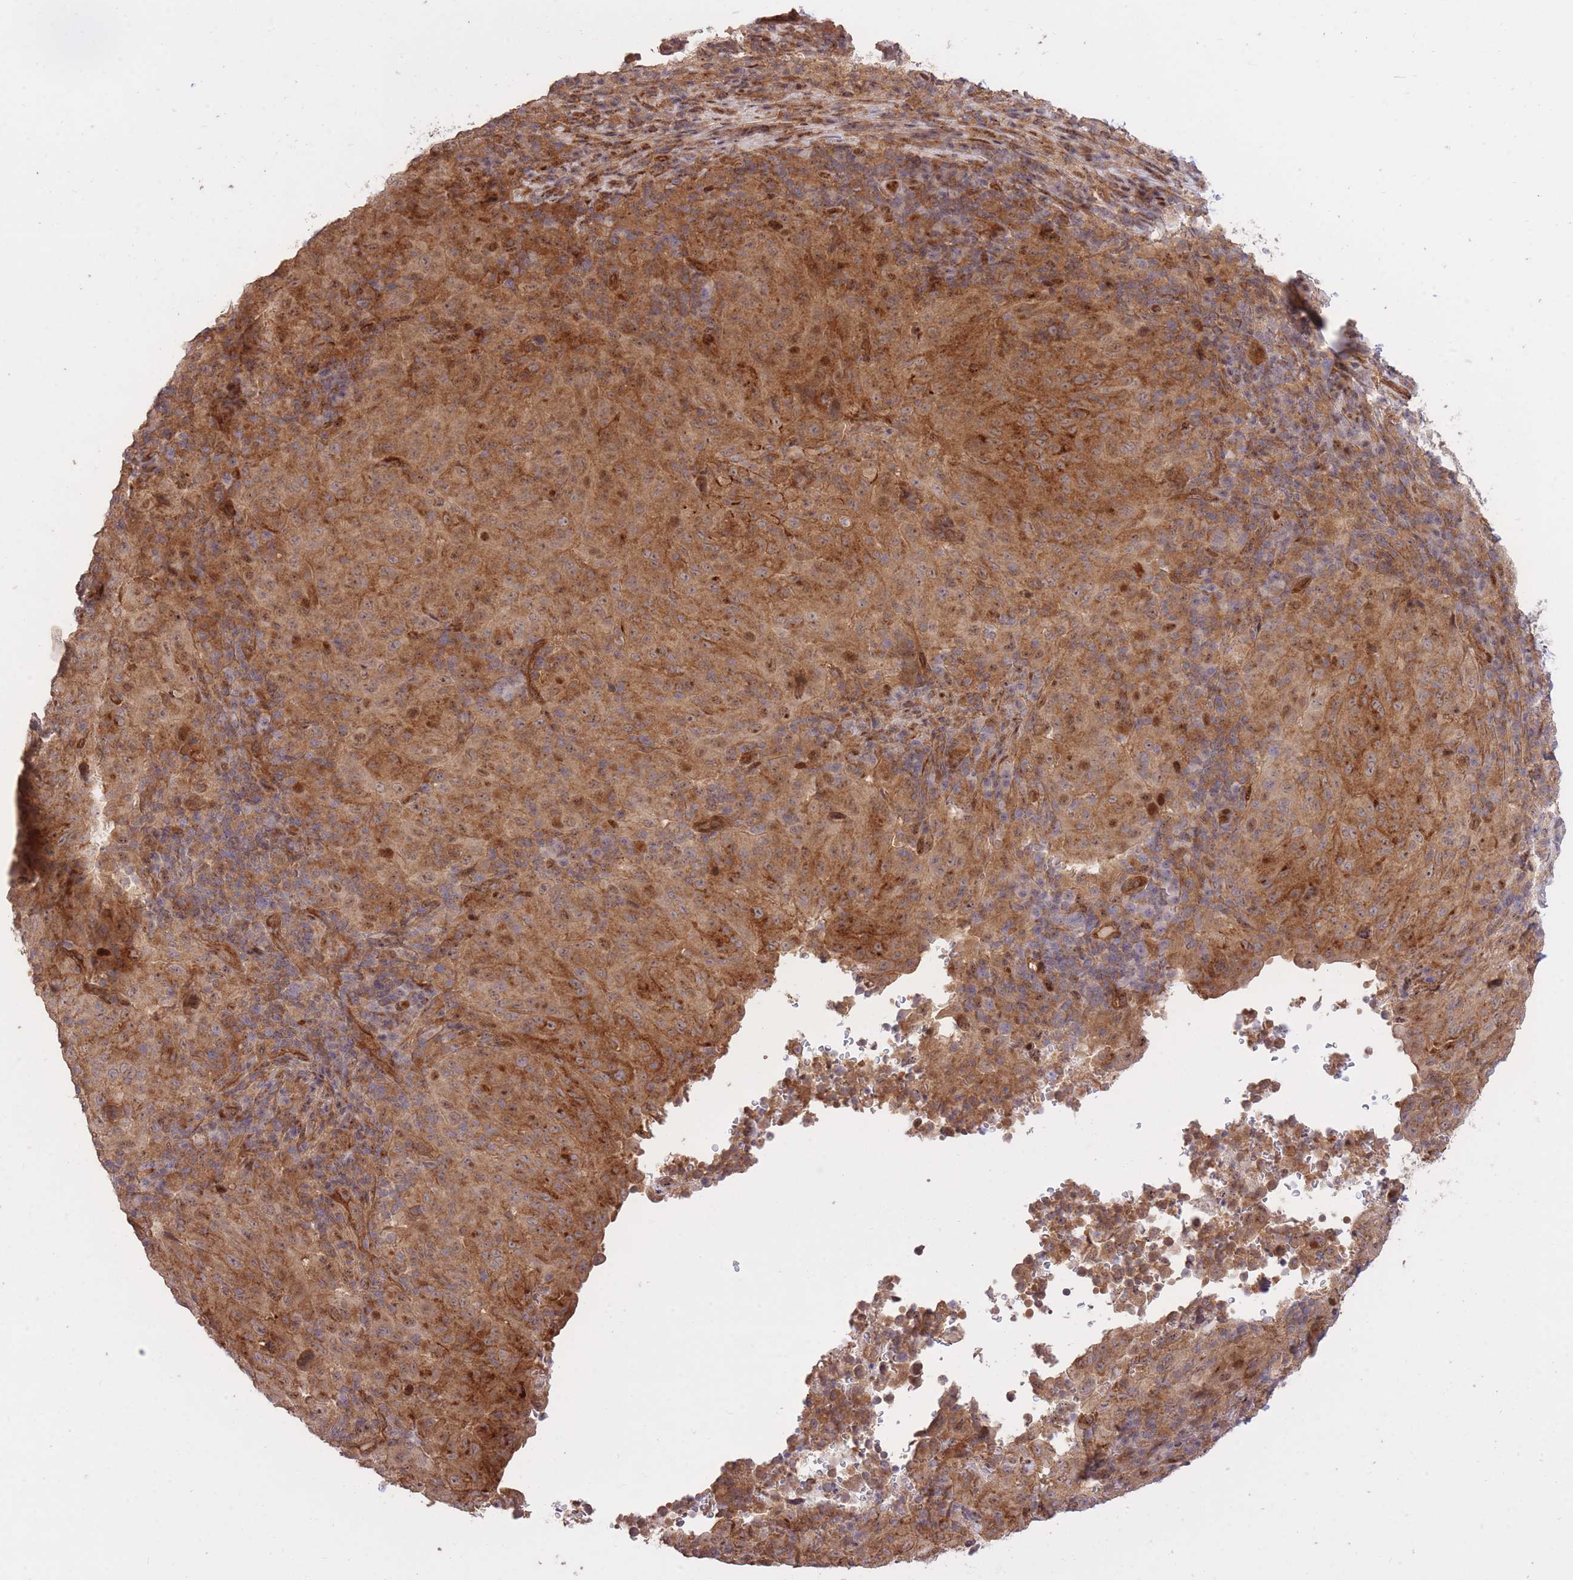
{"staining": {"intensity": "moderate", "quantity": ">75%", "location": "cytoplasmic/membranous,nuclear"}, "tissue": "pancreatic cancer", "cell_type": "Tumor cells", "image_type": "cancer", "snomed": [{"axis": "morphology", "description": "Adenocarcinoma, NOS"}, {"axis": "topography", "description": "Pancreas"}], "caption": "IHC staining of adenocarcinoma (pancreatic), which displays medium levels of moderate cytoplasmic/membranous and nuclear positivity in approximately >75% of tumor cells indicating moderate cytoplasmic/membranous and nuclear protein positivity. The staining was performed using DAB (3,3'-diaminobenzidine) (brown) for protein detection and nuclei were counterstained in hematoxylin (blue).", "gene": "PLD1", "patient": {"sex": "male", "age": 63}}